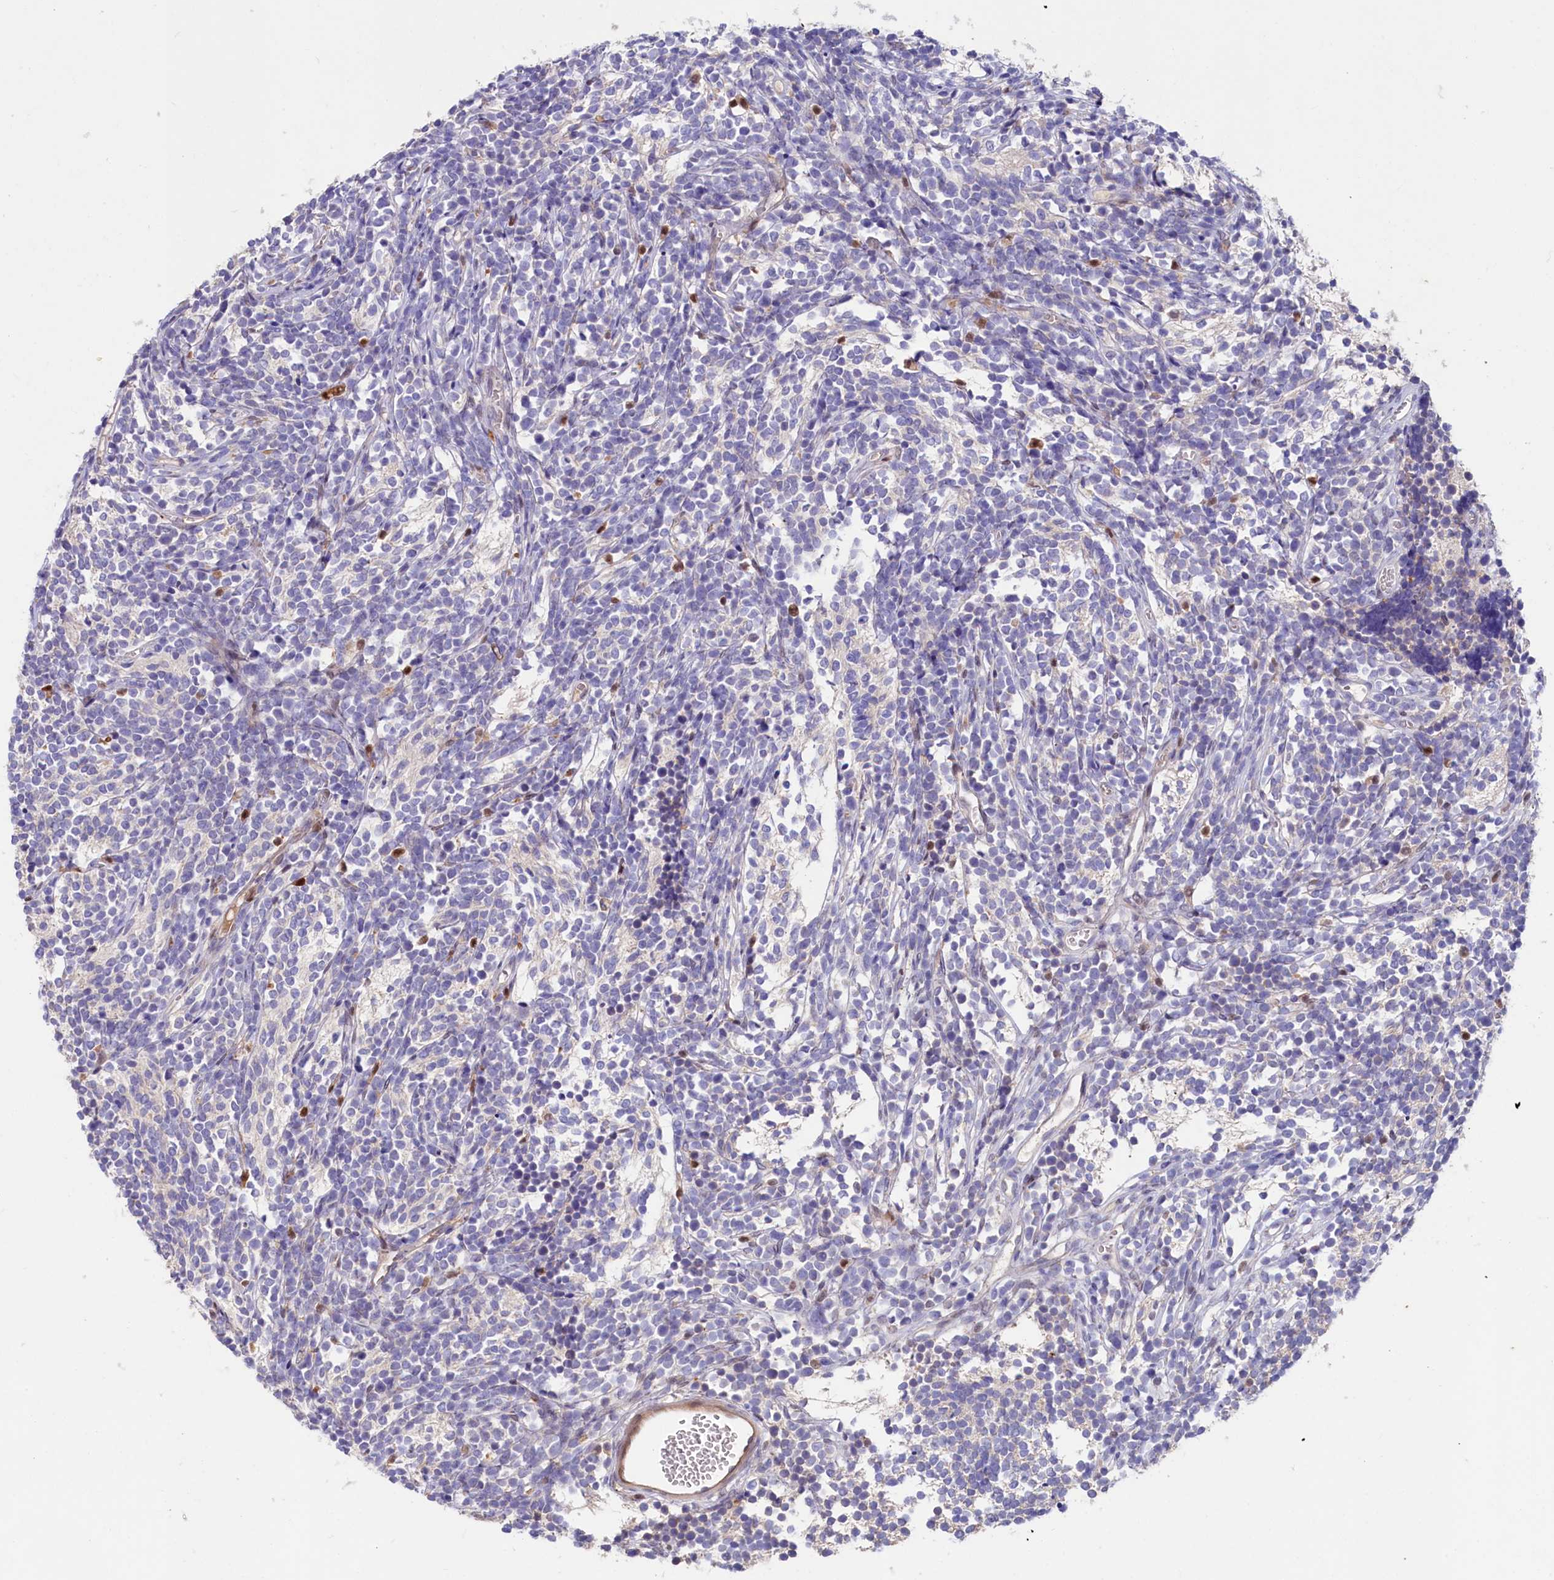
{"staining": {"intensity": "negative", "quantity": "none", "location": "none"}, "tissue": "glioma", "cell_type": "Tumor cells", "image_type": "cancer", "snomed": [{"axis": "morphology", "description": "Glioma, malignant, Low grade"}, {"axis": "topography", "description": "Brain"}], "caption": "Human glioma stained for a protein using immunohistochemistry (IHC) exhibits no positivity in tumor cells.", "gene": "IL17RD", "patient": {"sex": "female", "age": 1}}